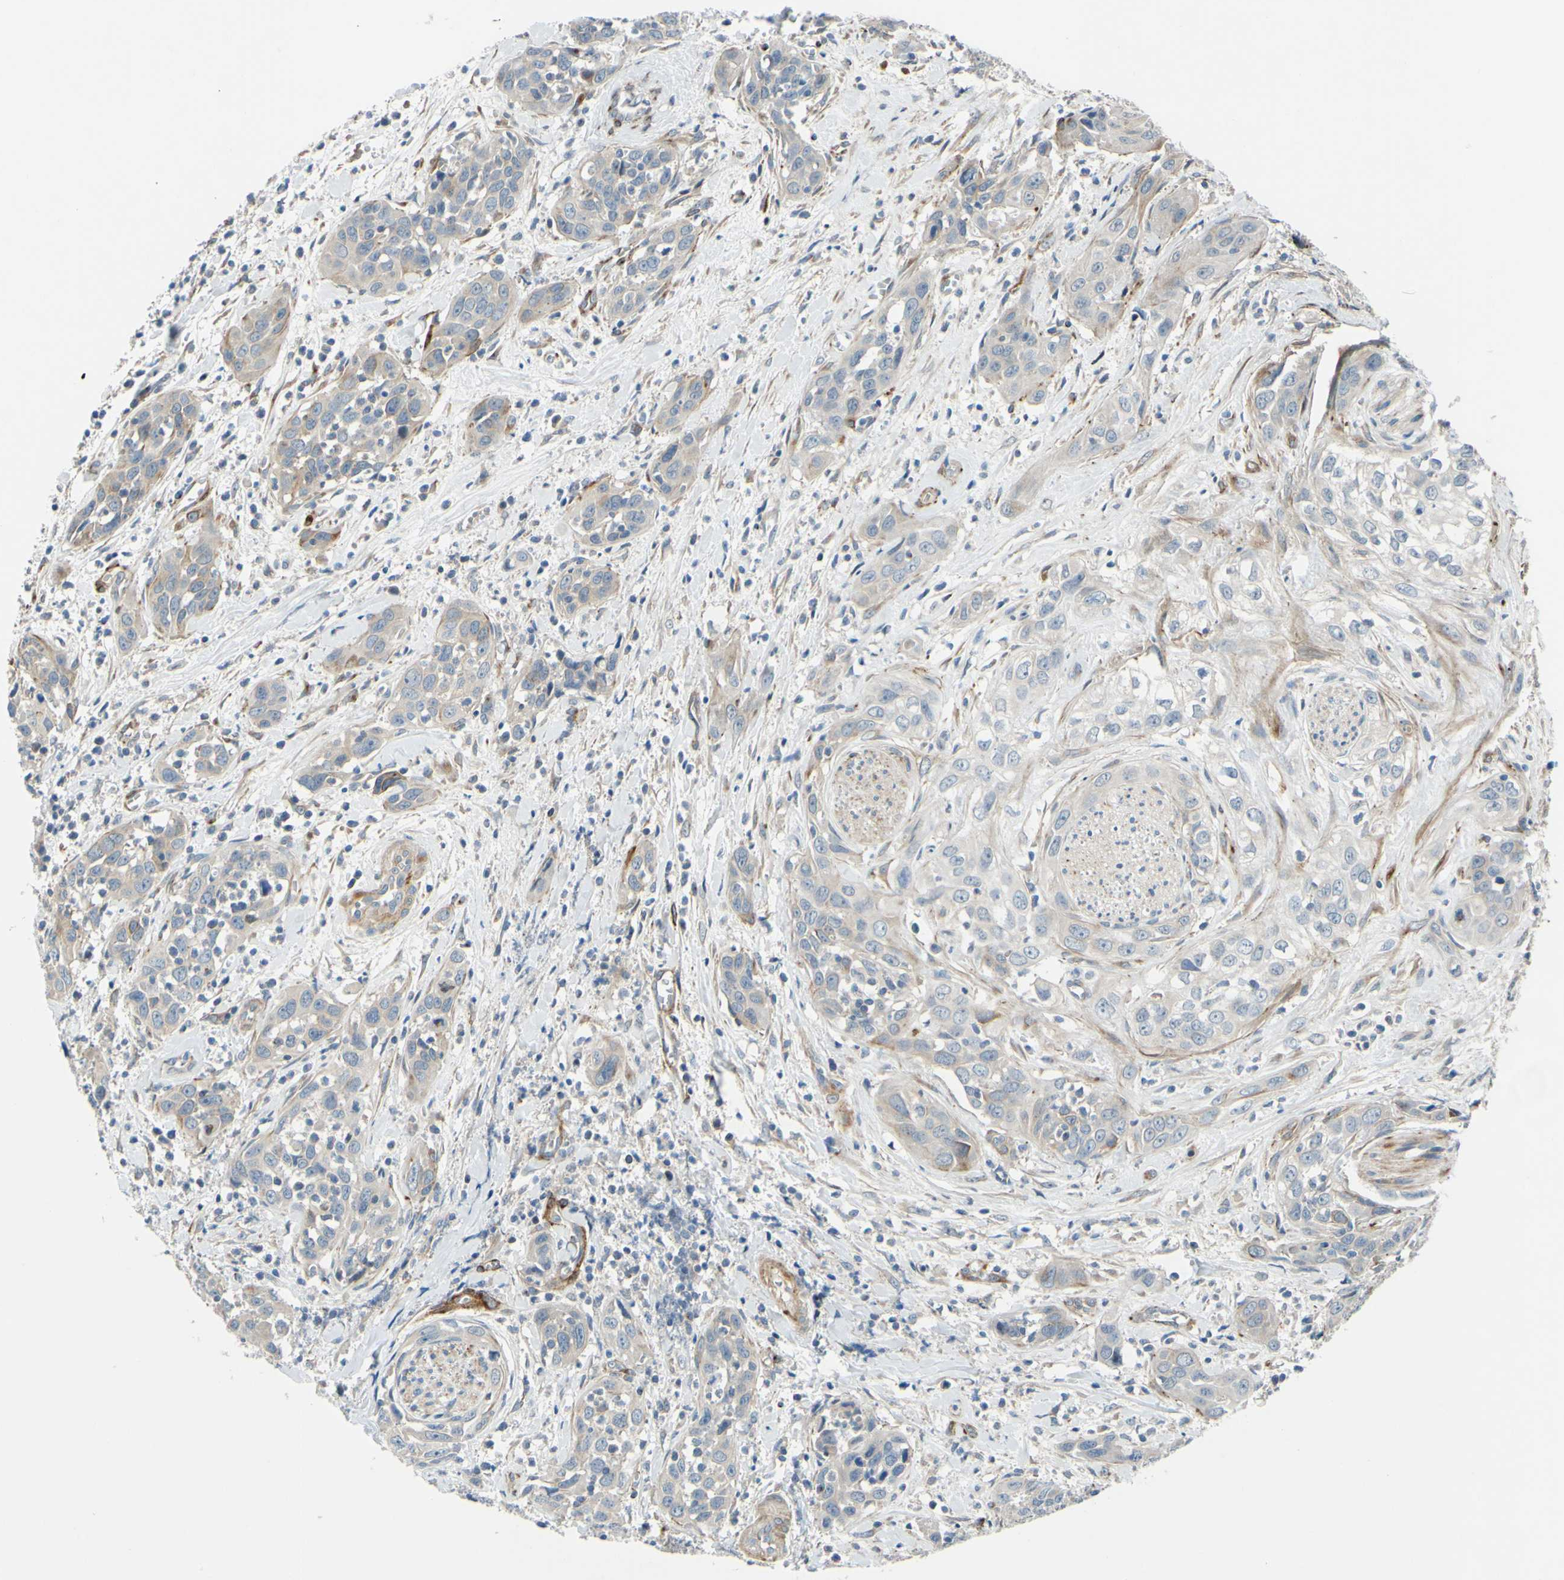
{"staining": {"intensity": "weak", "quantity": ">75%", "location": "cytoplasmic/membranous"}, "tissue": "head and neck cancer", "cell_type": "Tumor cells", "image_type": "cancer", "snomed": [{"axis": "morphology", "description": "Squamous cell carcinoma, NOS"}, {"axis": "topography", "description": "Oral tissue"}, {"axis": "topography", "description": "Head-Neck"}], "caption": "Weak cytoplasmic/membranous protein expression is identified in about >75% of tumor cells in head and neck squamous cell carcinoma.", "gene": "ARHGAP1", "patient": {"sex": "female", "age": 50}}